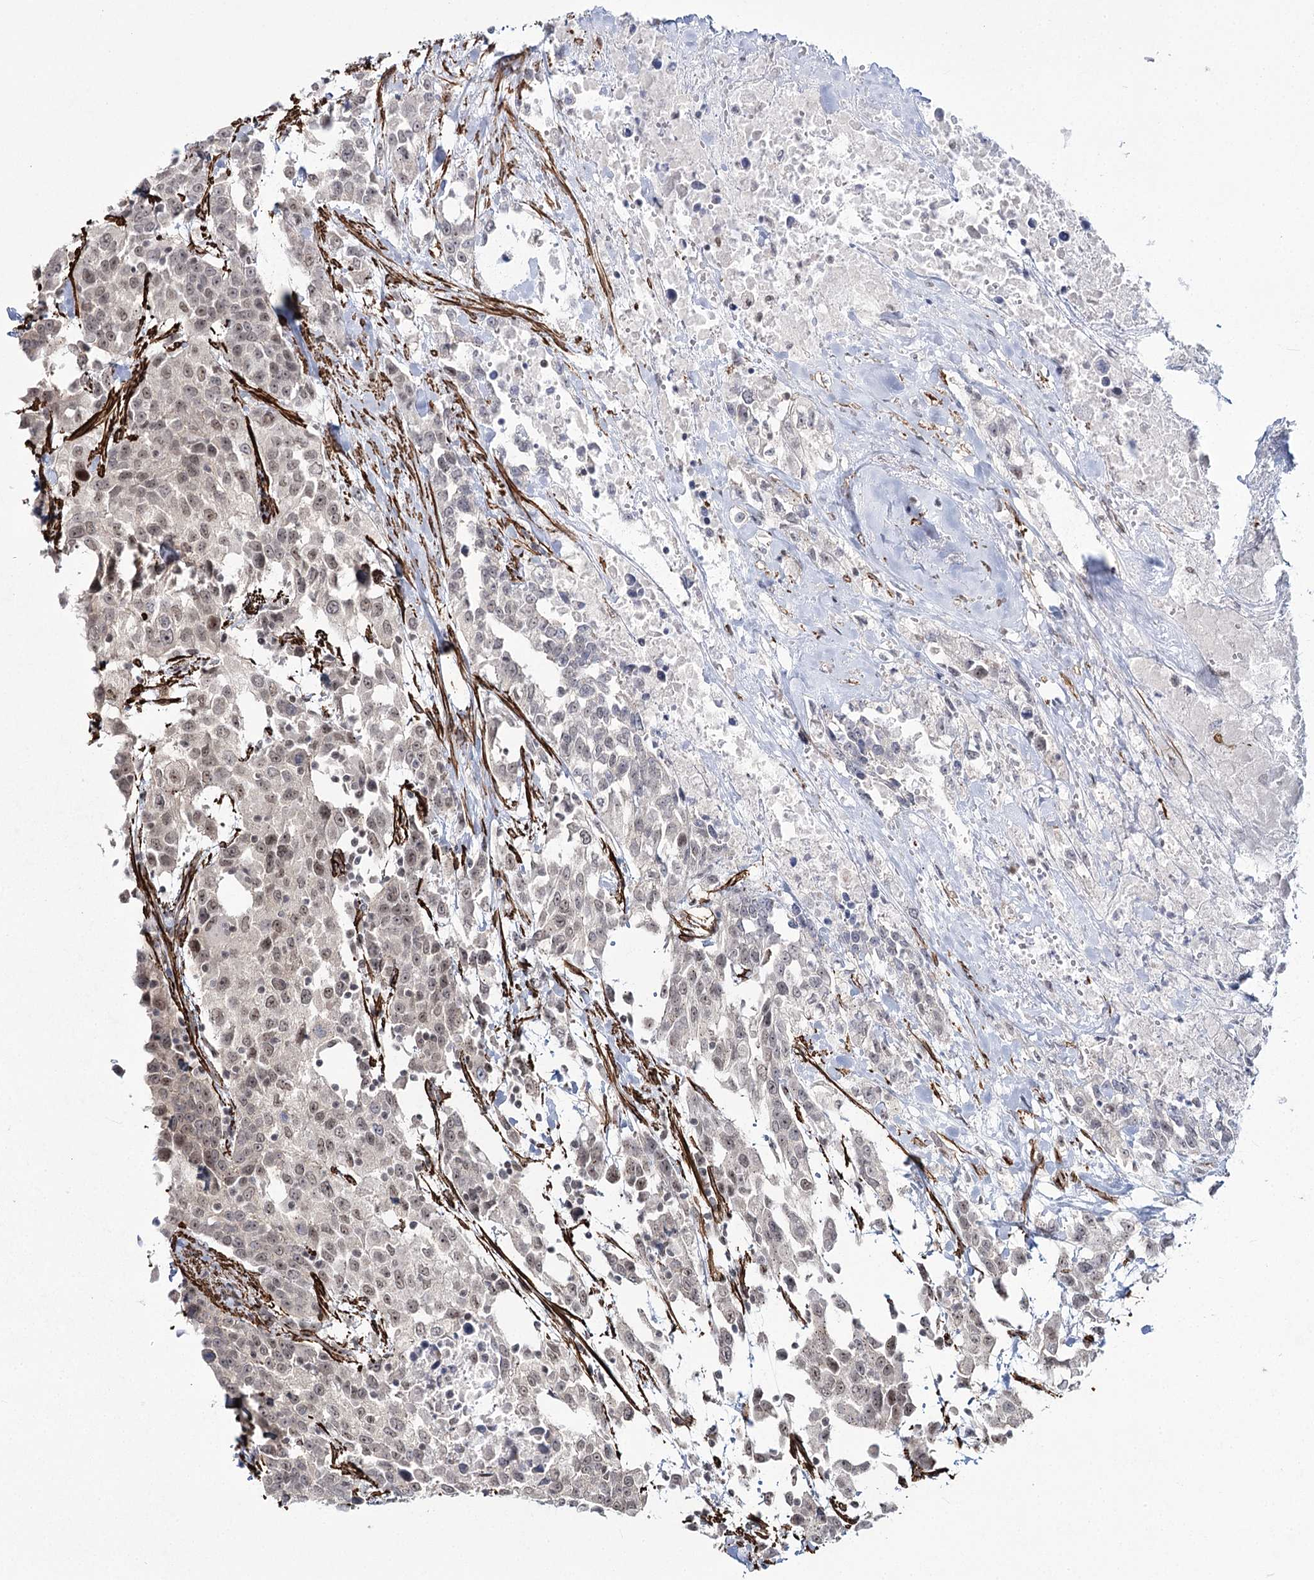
{"staining": {"intensity": "weak", "quantity": "25%-75%", "location": "nuclear"}, "tissue": "urothelial cancer", "cell_type": "Tumor cells", "image_type": "cancer", "snomed": [{"axis": "morphology", "description": "Urothelial carcinoma, High grade"}, {"axis": "topography", "description": "Urinary bladder"}], "caption": "This is an image of immunohistochemistry staining of urothelial cancer, which shows weak expression in the nuclear of tumor cells.", "gene": "CWF19L1", "patient": {"sex": "female", "age": 80}}